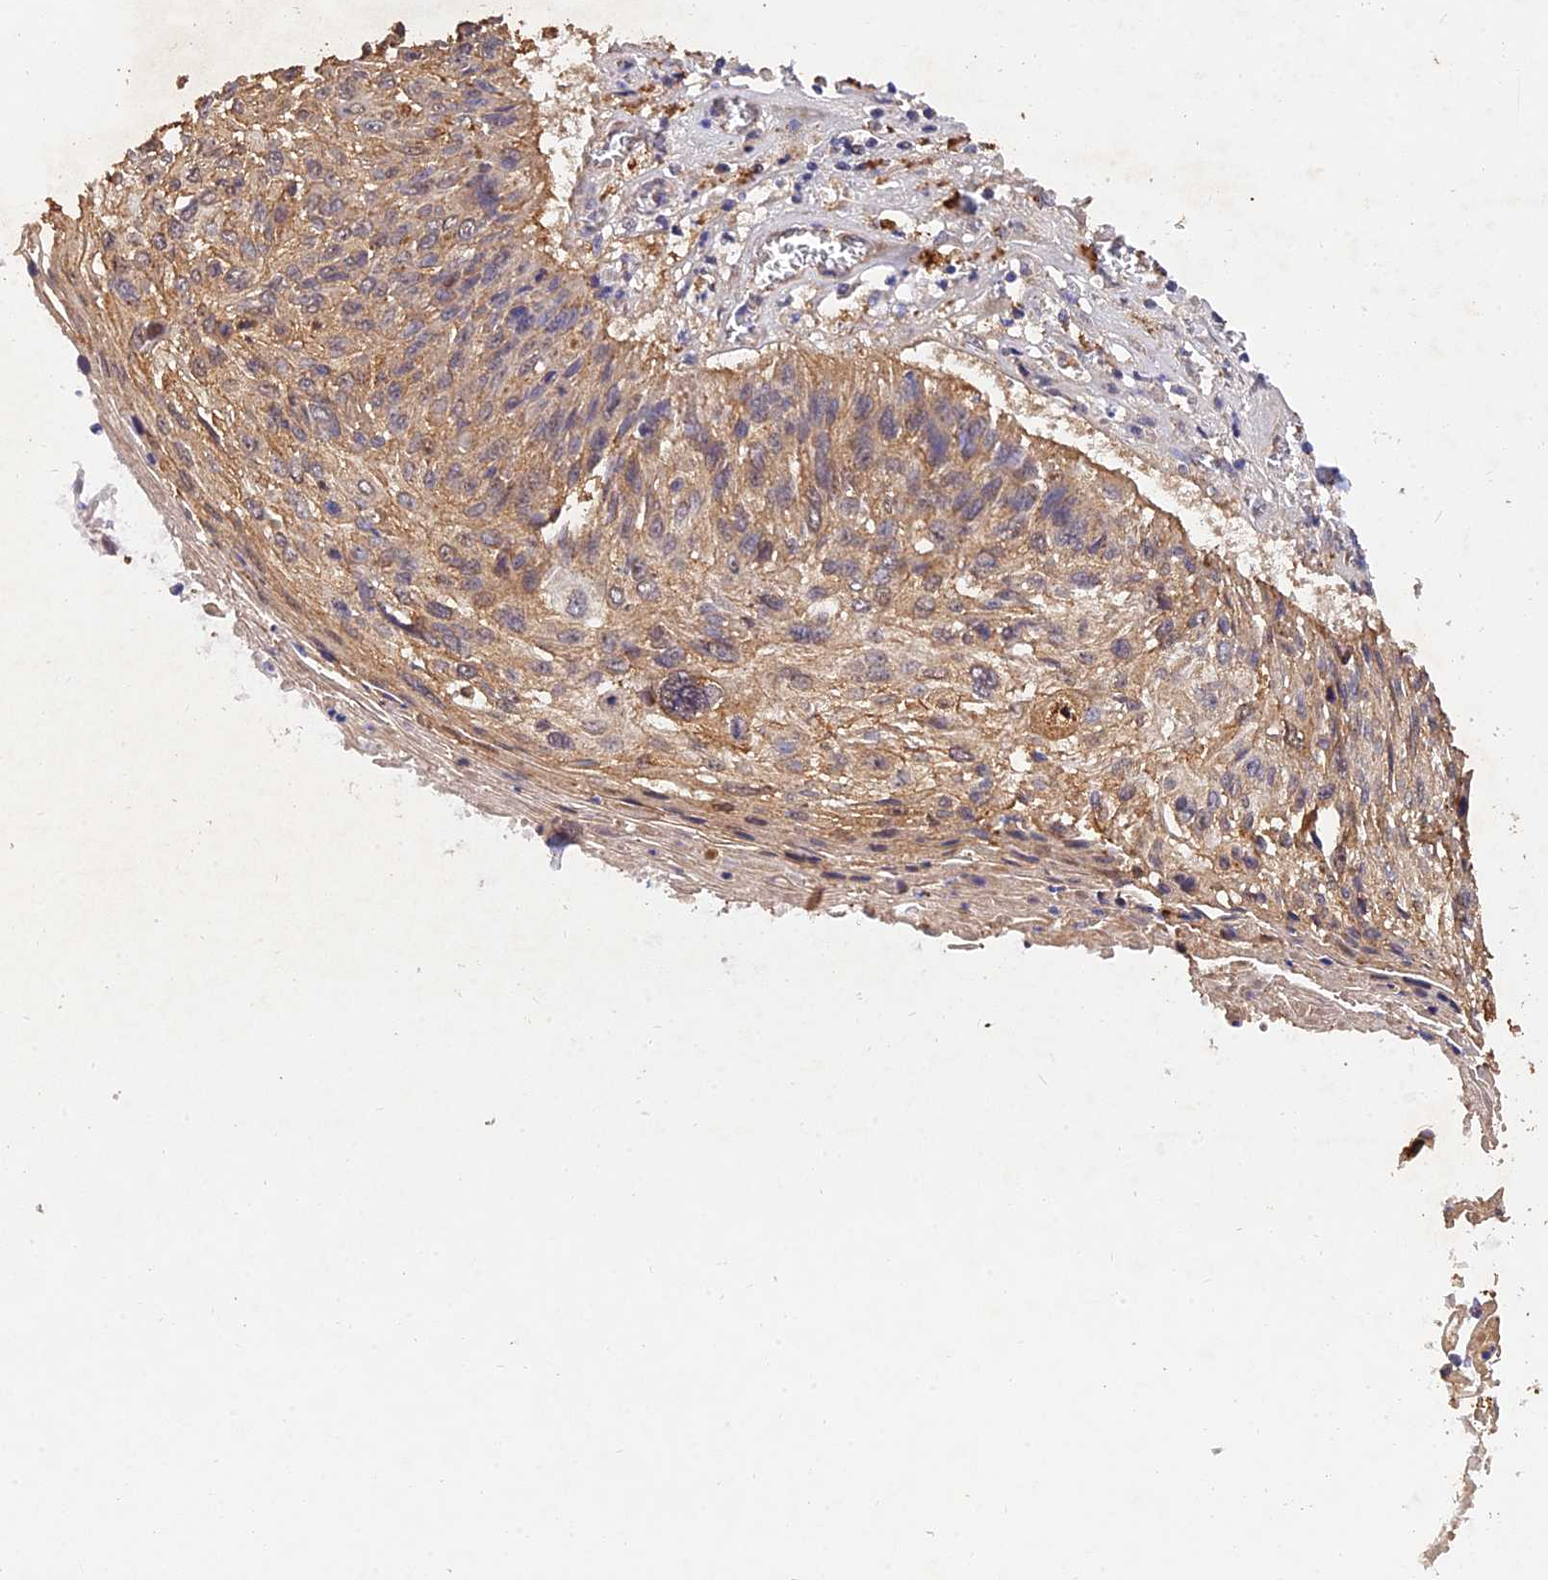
{"staining": {"intensity": "weak", "quantity": ">75%", "location": "cytoplasmic/membranous"}, "tissue": "cervical cancer", "cell_type": "Tumor cells", "image_type": "cancer", "snomed": [{"axis": "morphology", "description": "Squamous cell carcinoma, NOS"}, {"axis": "topography", "description": "Cervix"}], "caption": "High-power microscopy captured an immunohistochemistry (IHC) photomicrograph of squamous cell carcinoma (cervical), revealing weak cytoplasmic/membranous expression in about >75% of tumor cells. (Stains: DAB (3,3'-diaminobenzidine) in brown, nuclei in blue, Microscopy: brightfield microscopy at high magnification).", "gene": "SLC38A11", "patient": {"sex": "female", "age": 51}}